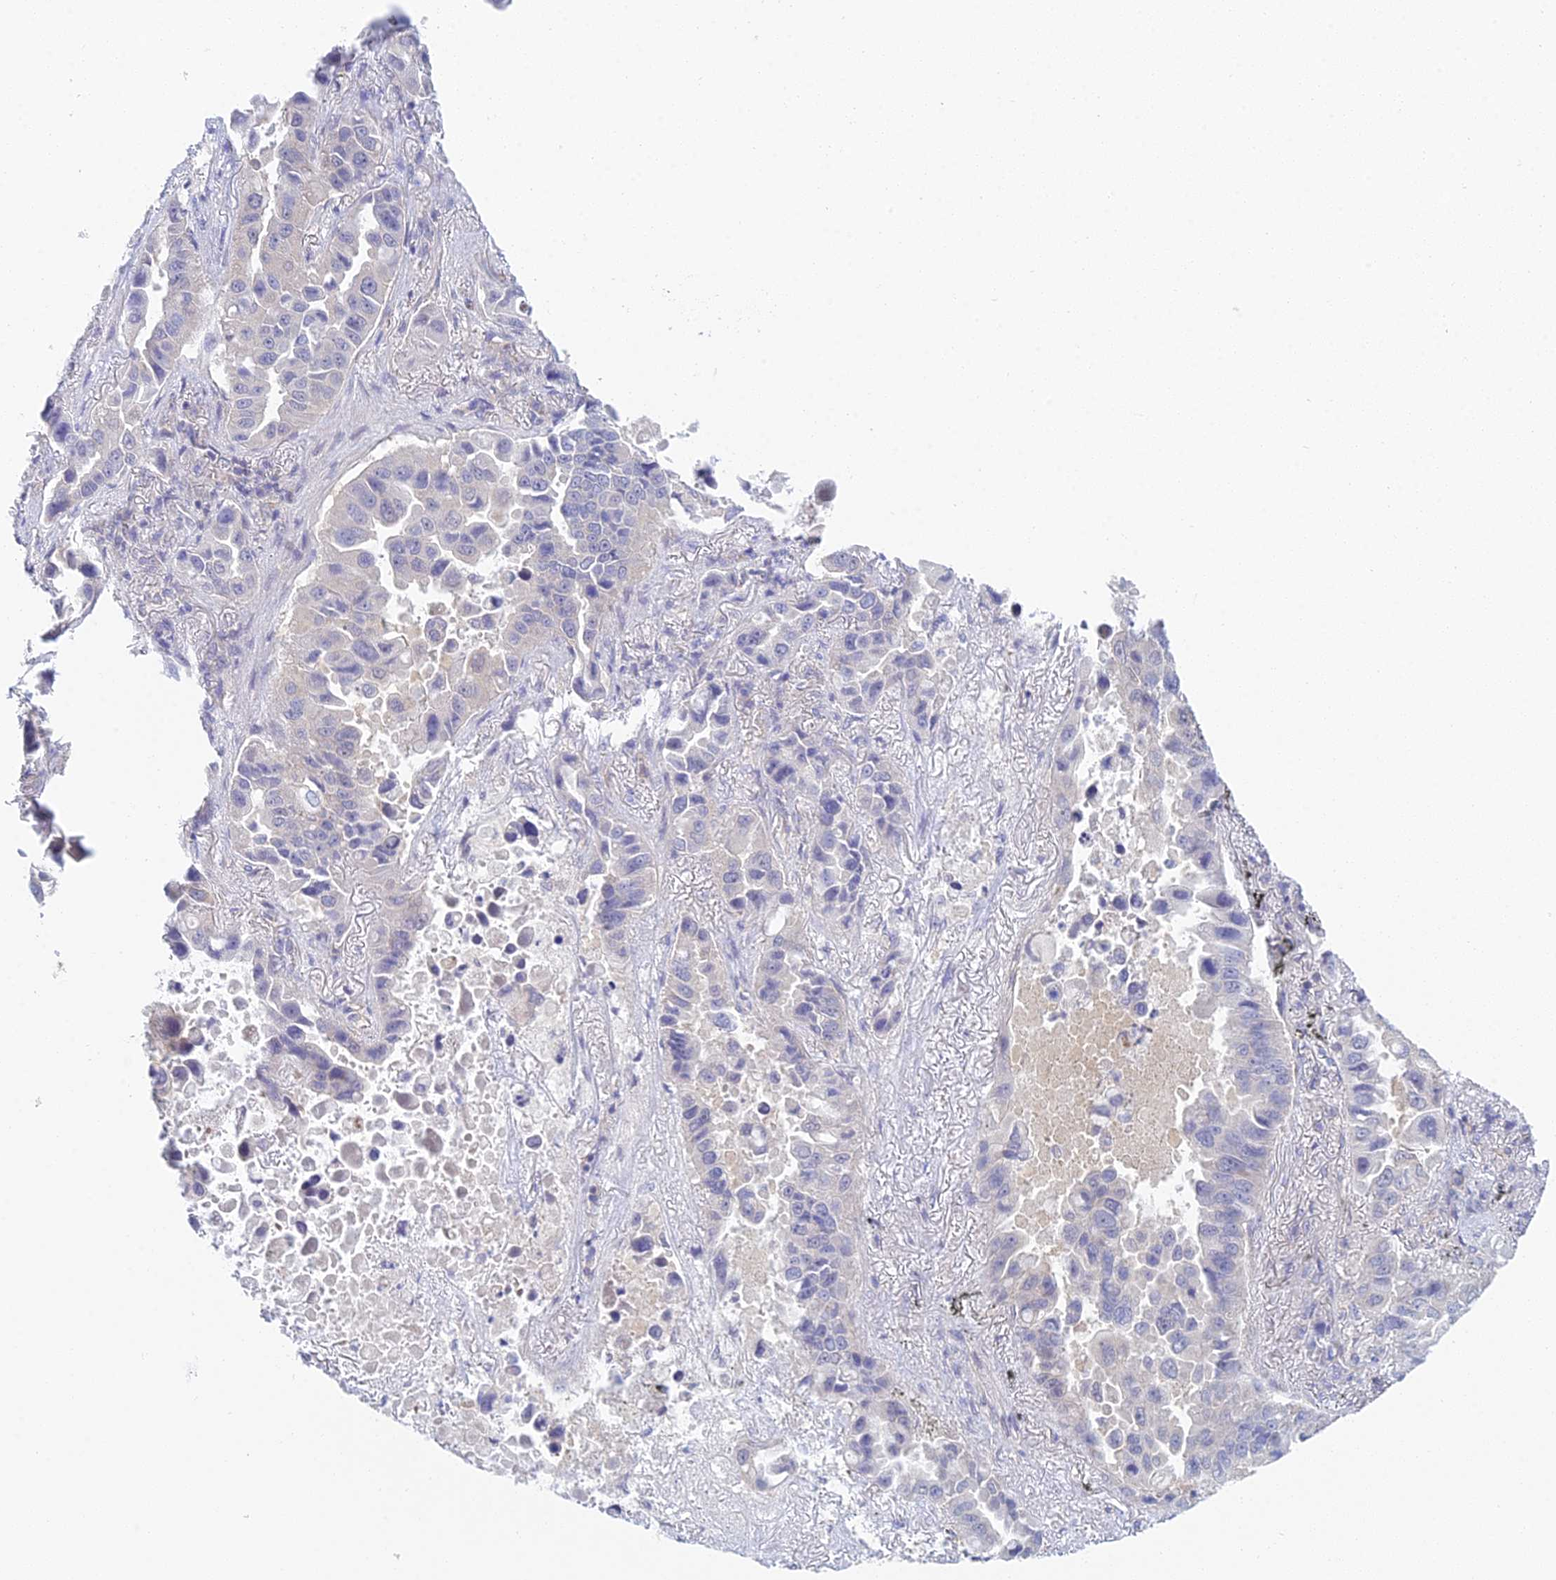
{"staining": {"intensity": "negative", "quantity": "none", "location": "none"}, "tissue": "lung cancer", "cell_type": "Tumor cells", "image_type": "cancer", "snomed": [{"axis": "morphology", "description": "Adenocarcinoma, NOS"}, {"axis": "topography", "description": "Lung"}], "caption": "Tumor cells are negative for protein expression in human lung adenocarcinoma.", "gene": "METTL26", "patient": {"sex": "male", "age": 64}}